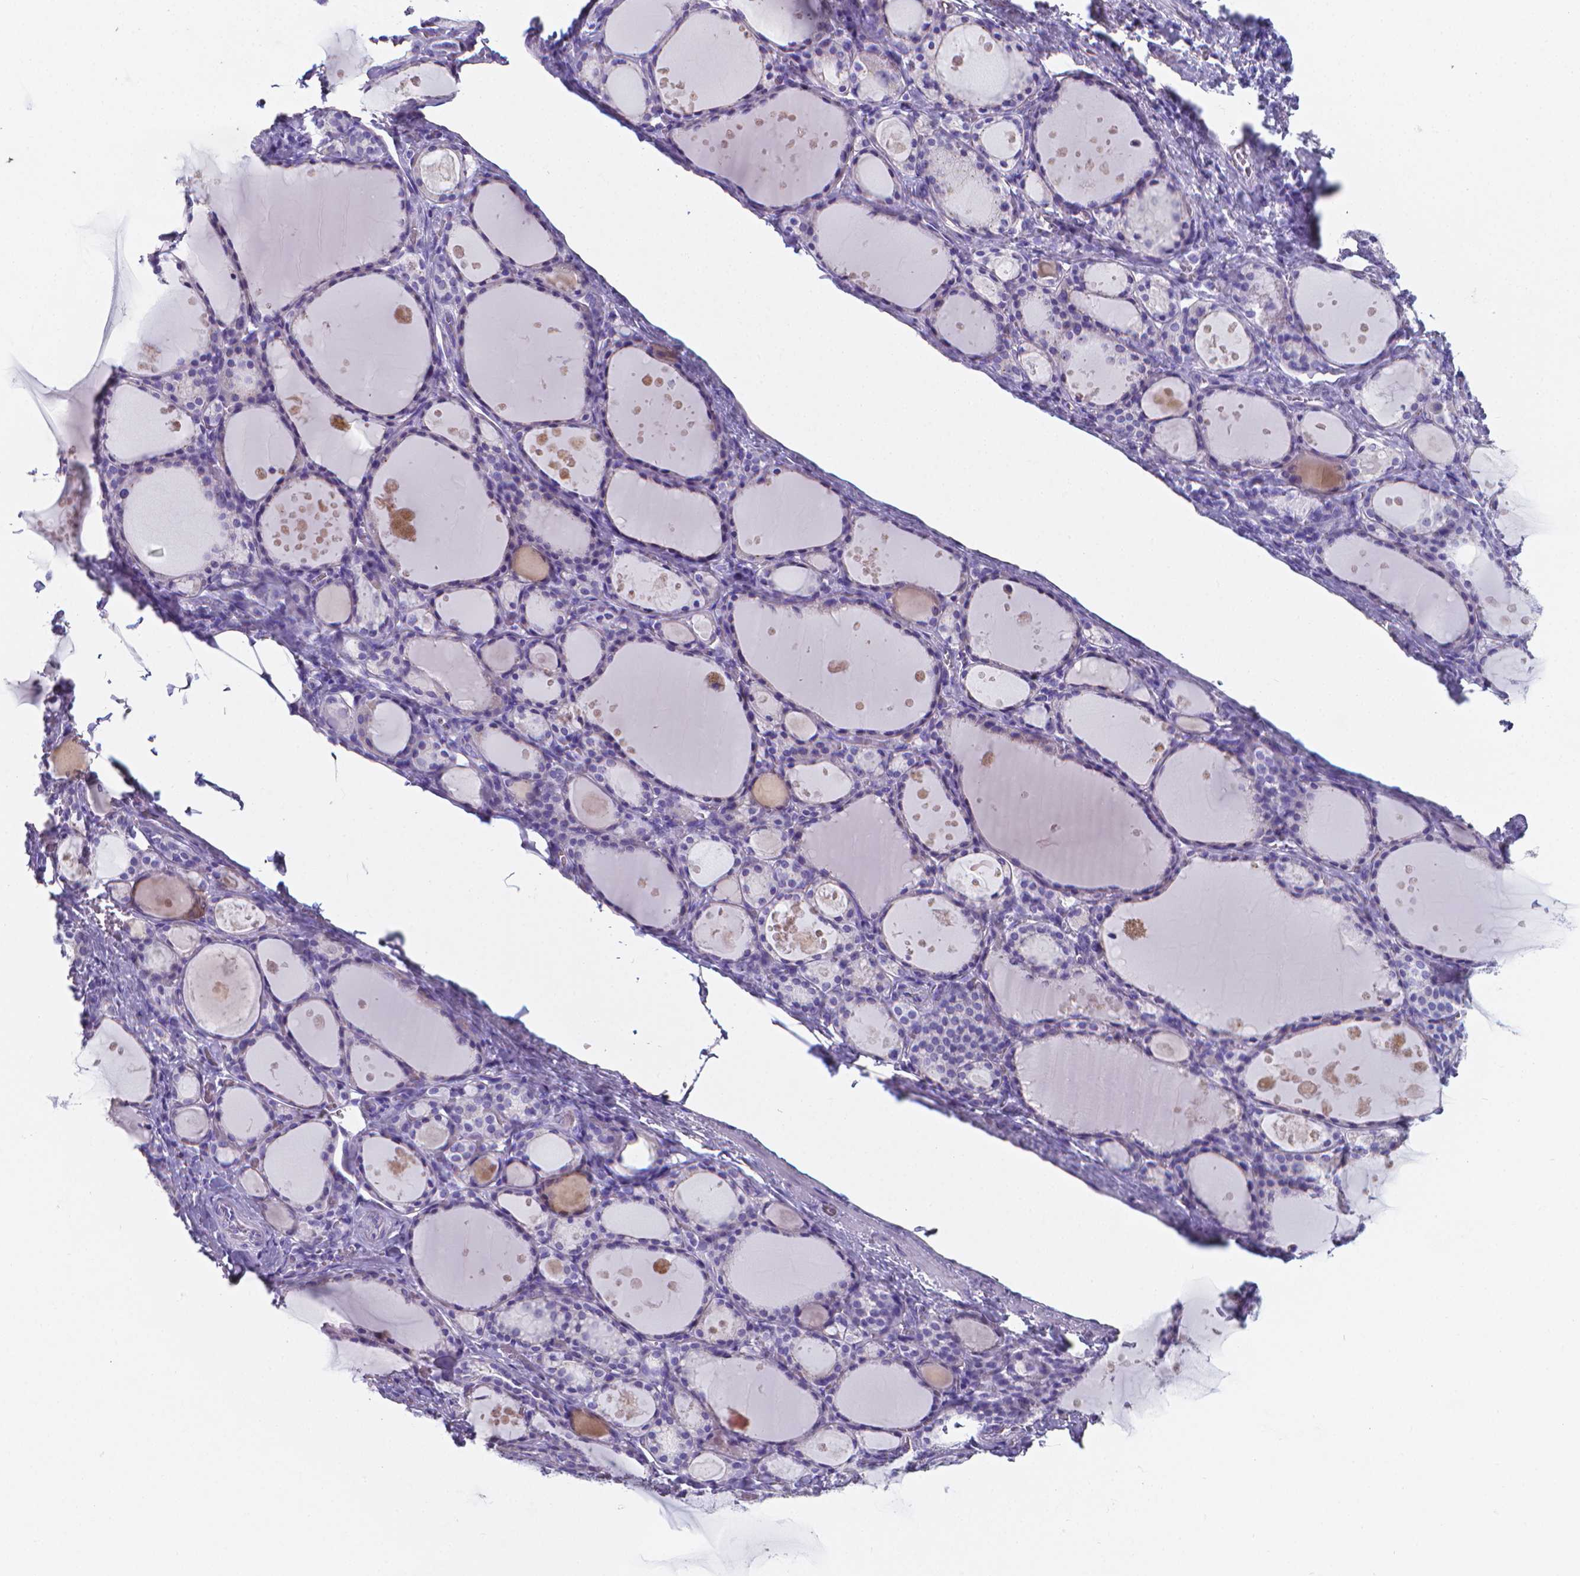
{"staining": {"intensity": "negative", "quantity": "none", "location": "none"}, "tissue": "thyroid gland", "cell_type": "Glandular cells", "image_type": "normal", "snomed": [{"axis": "morphology", "description": "Normal tissue, NOS"}, {"axis": "topography", "description": "Thyroid gland"}], "caption": "Thyroid gland was stained to show a protein in brown. There is no significant positivity in glandular cells.", "gene": "LRRC73", "patient": {"sex": "male", "age": 68}}